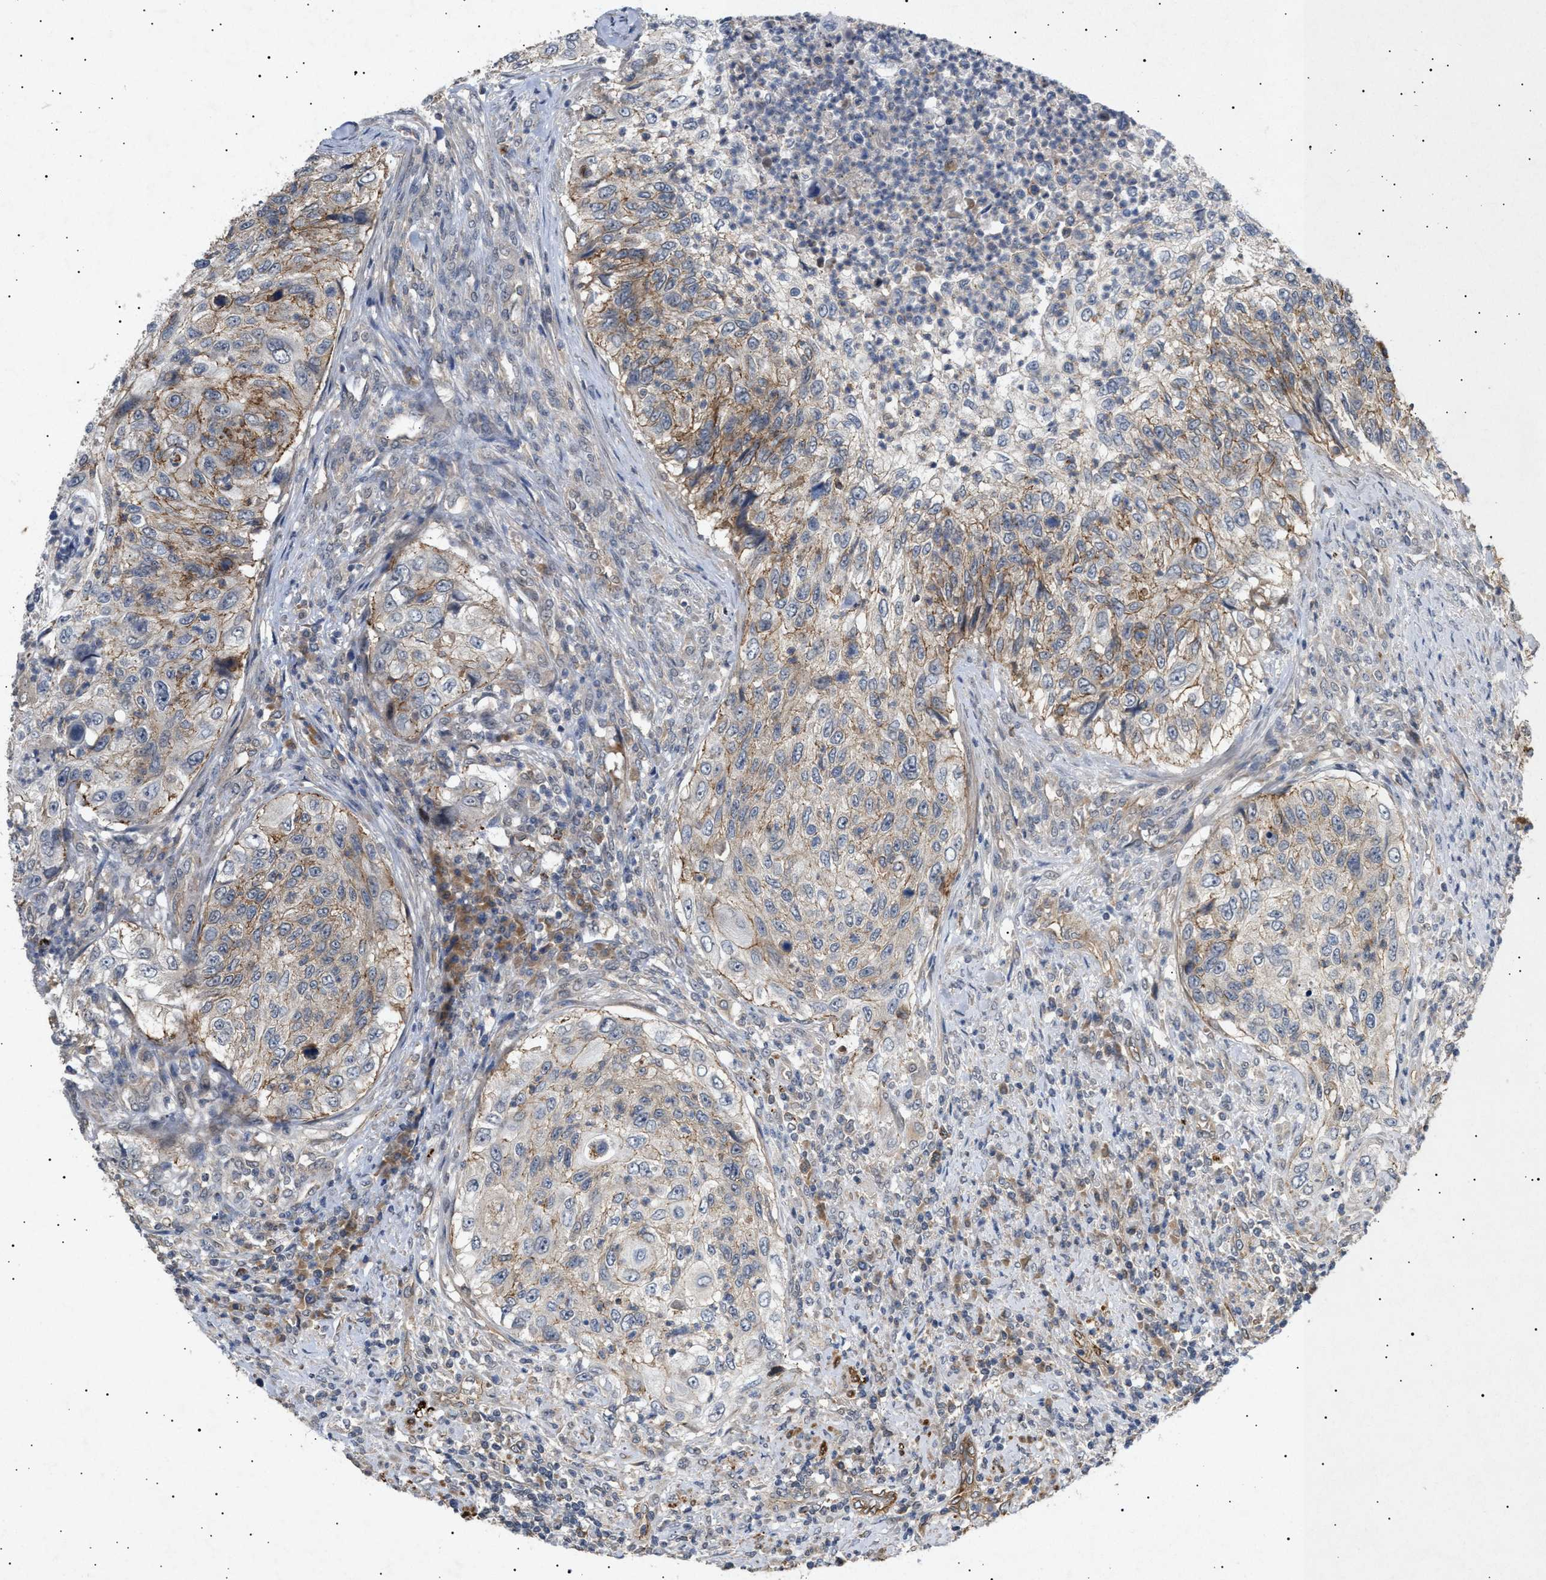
{"staining": {"intensity": "moderate", "quantity": "<25%", "location": "cytoplasmic/membranous"}, "tissue": "urothelial cancer", "cell_type": "Tumor cells", "image_type": "cancer", "snomed": [{"axis": "morphology", "description": "Urothelial carcinoma, High grade"}, {"axis": "topography", "description": "Urinary bladder"}], "caption": "Tumor cells display low levels of moderate cytoplasmic/membranous expression in about <25% of cells in human urothelial carcinoma (high-grade).", "gene": "SIRT5", "patient": {"sex": "female", "age": 60}}